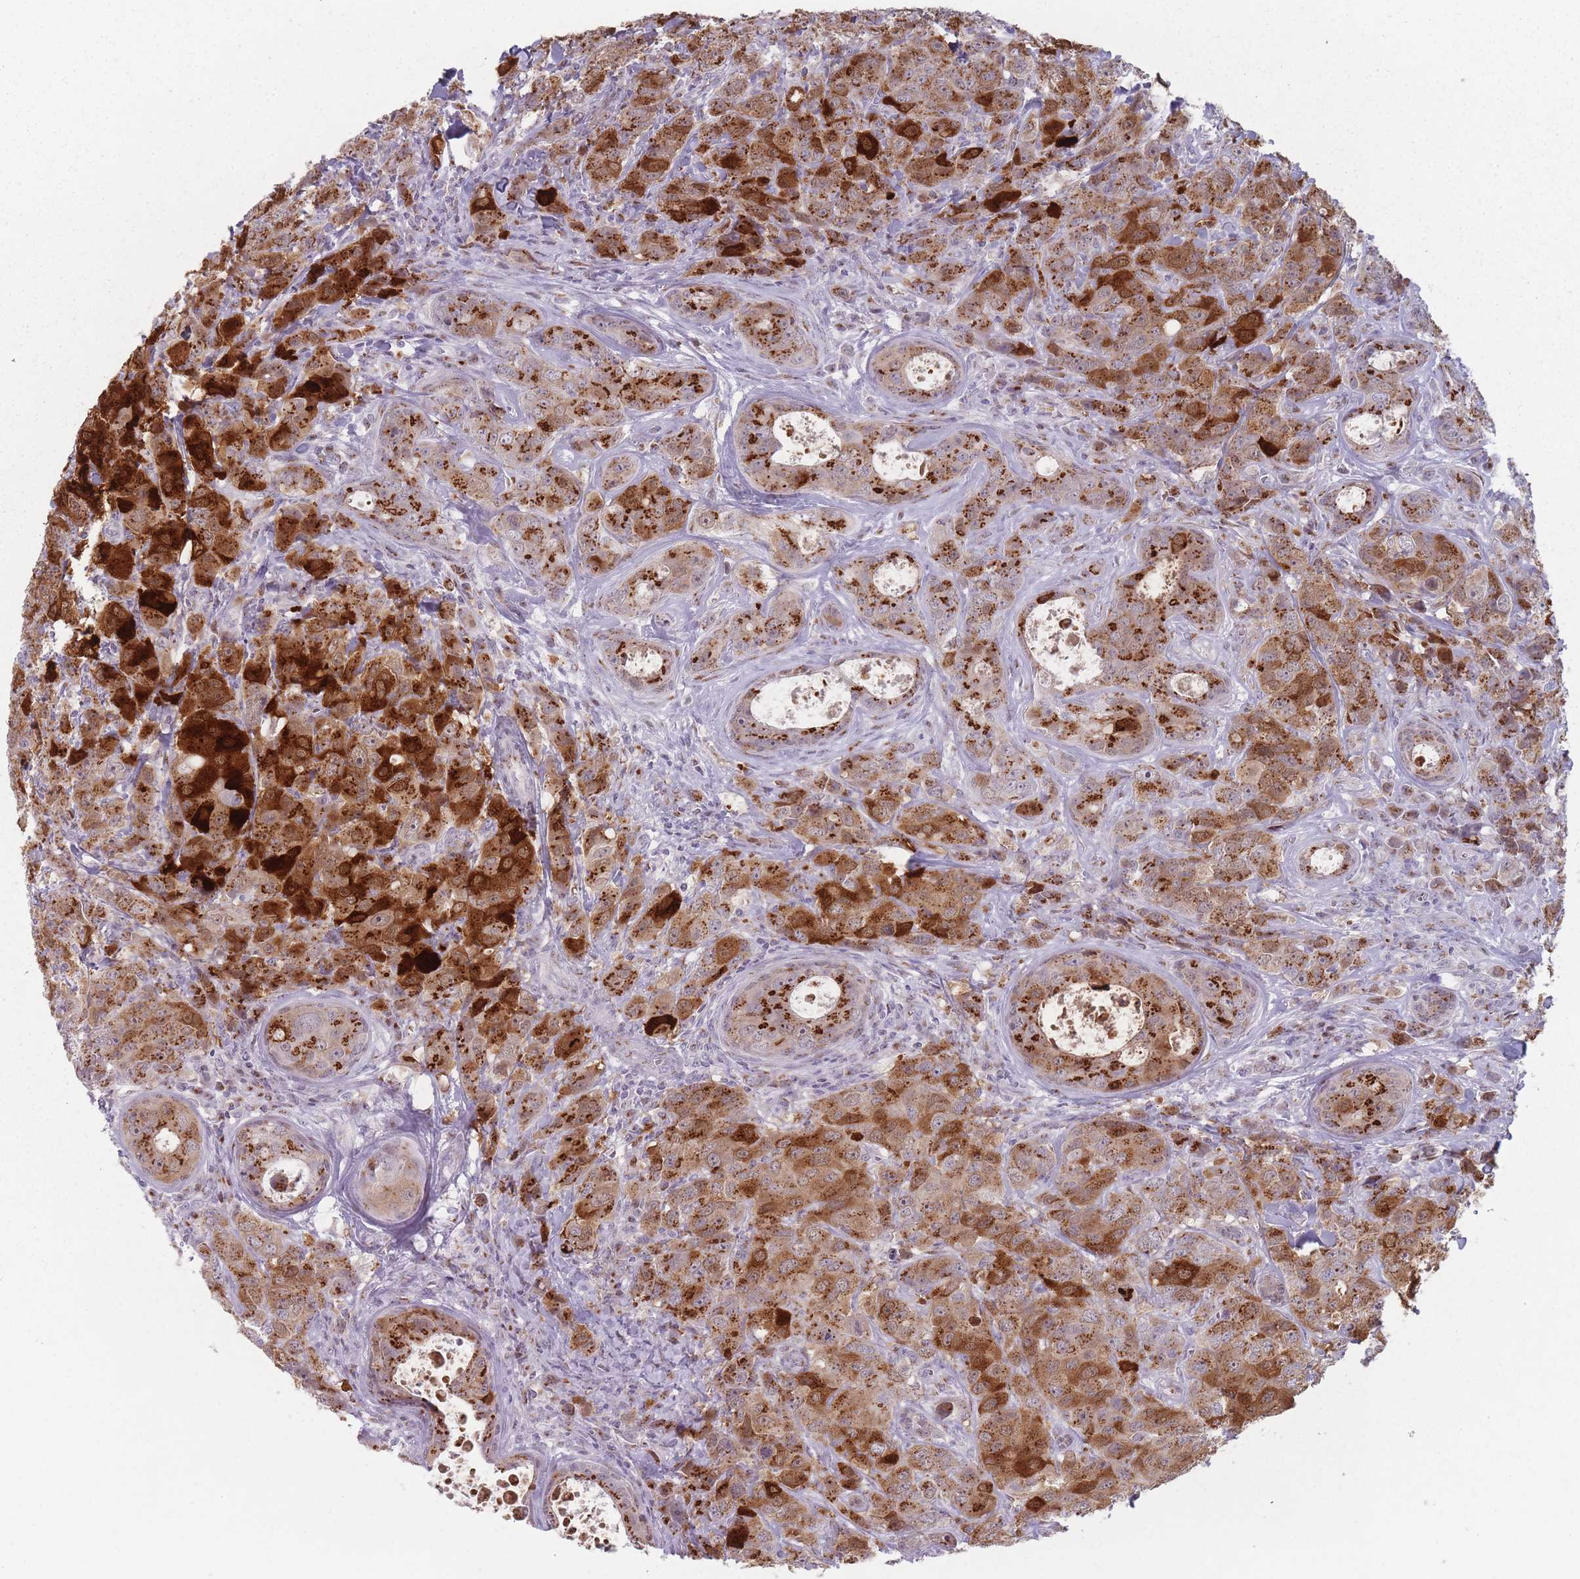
{"staining": {"intensity": "strong", "quantity": ">75%", "location": "cytoplasmic/membranous"}, "tissue": "breast cancer", "cell_type": "Tumor cells", "image_type": "cancer", "snomed": [{"axis": "morphology", "description": "Duct carcinoma"}, {"axis": "topography", "description": "Breast"}], "caption": "Breast cancer stained with IHC reveals strong cytoplasmic/membranous expression in approximately >75% of tumor cells.", "gene": "MAN1B1", "patient": {"sex": "female", "age": 43}}